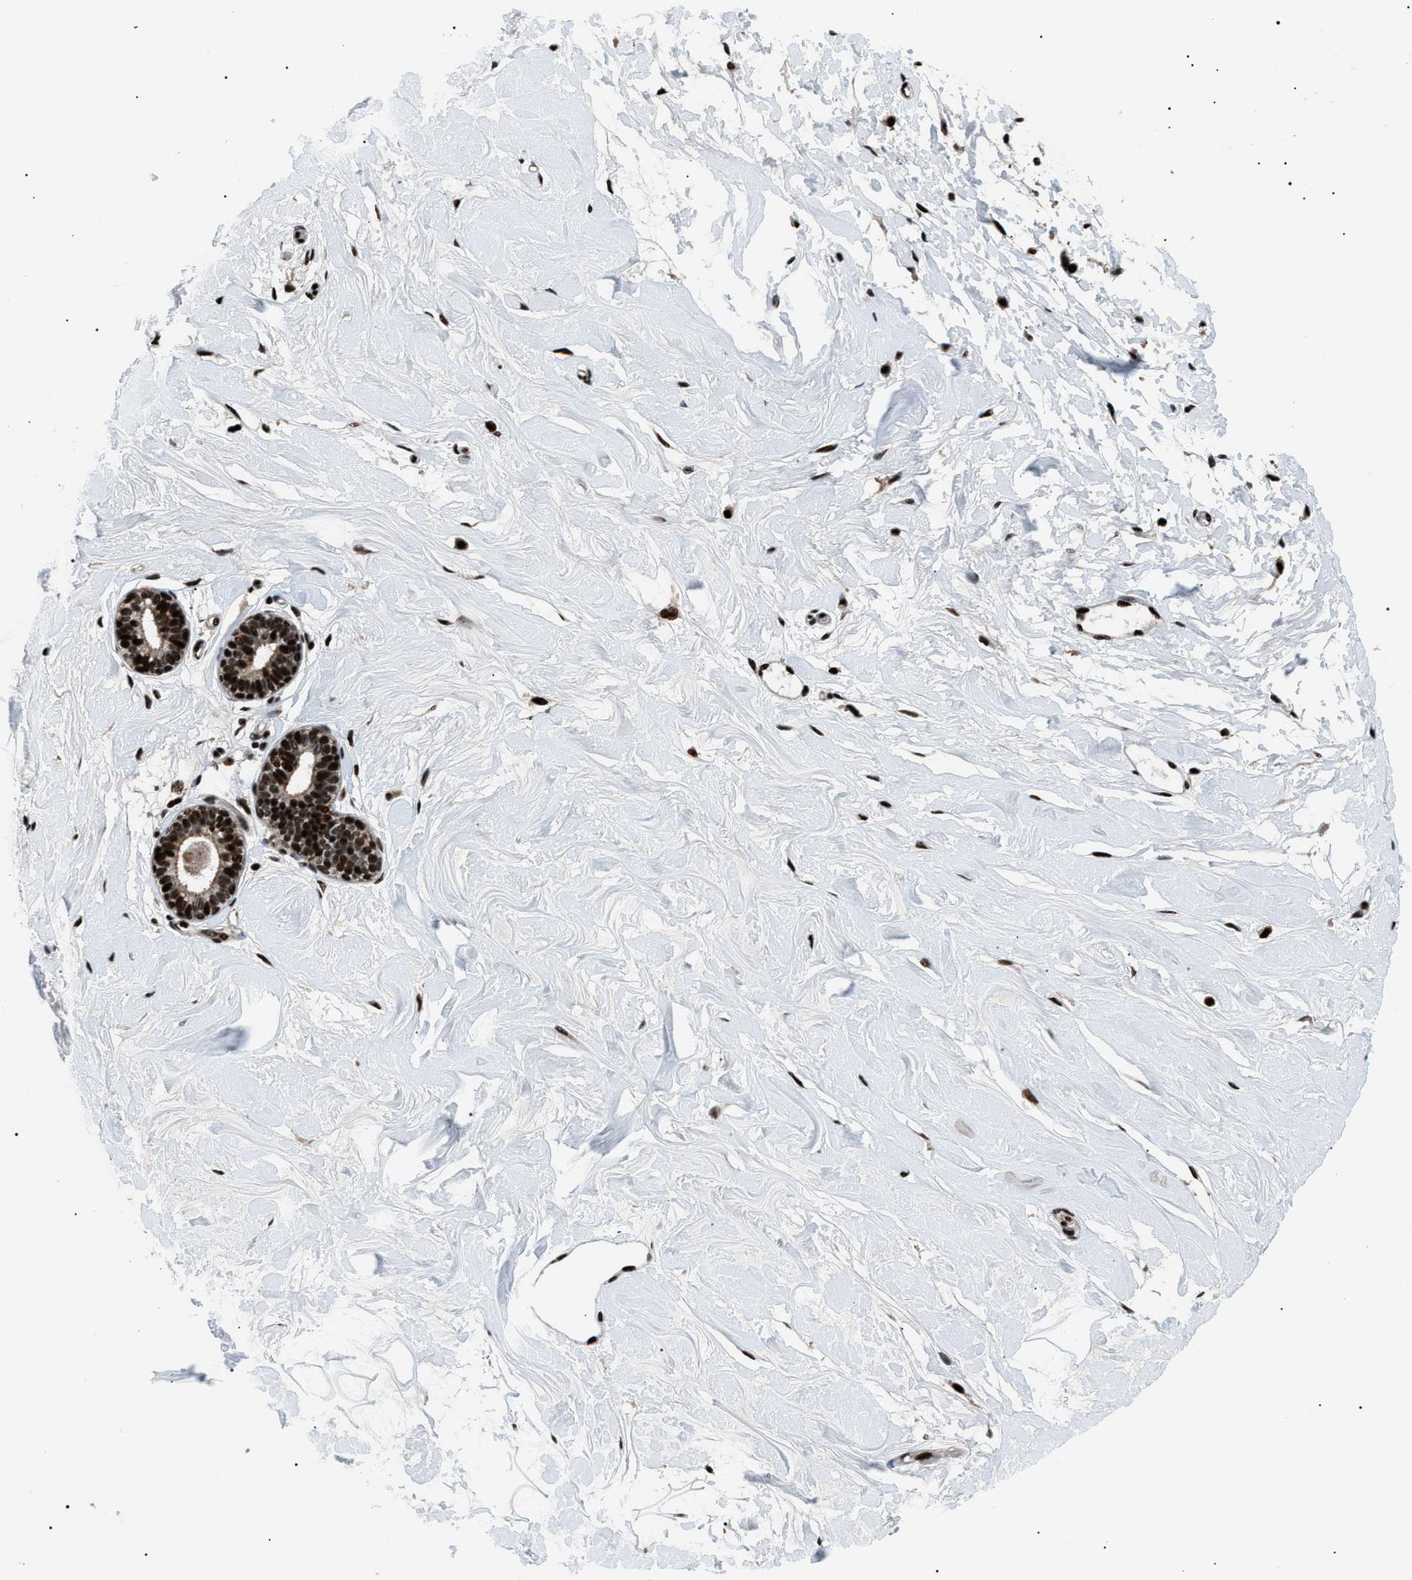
{"staining": {"intensity": "strong", "quantity": ">75%", "location": "nuclear"}, "tissue": "breast", "cell_type": "Adipocytes", "image_type": "normal", "snomed": [{"axis": "morphology", "description": "Normal tissue, NOS"}, {"axis": "morphology", "description": "Lobular carcinoma"}, {"axis": "topography", "description": "Breast"}], "caption": "IHC (DAB (3,3'-diaminobenzidine)) staining of normal breast shows strong nuclear protein expression in approximately >75% of adipocytes.", "gene": "PRKX", "patient": {"sex": "female", "age": 59}}